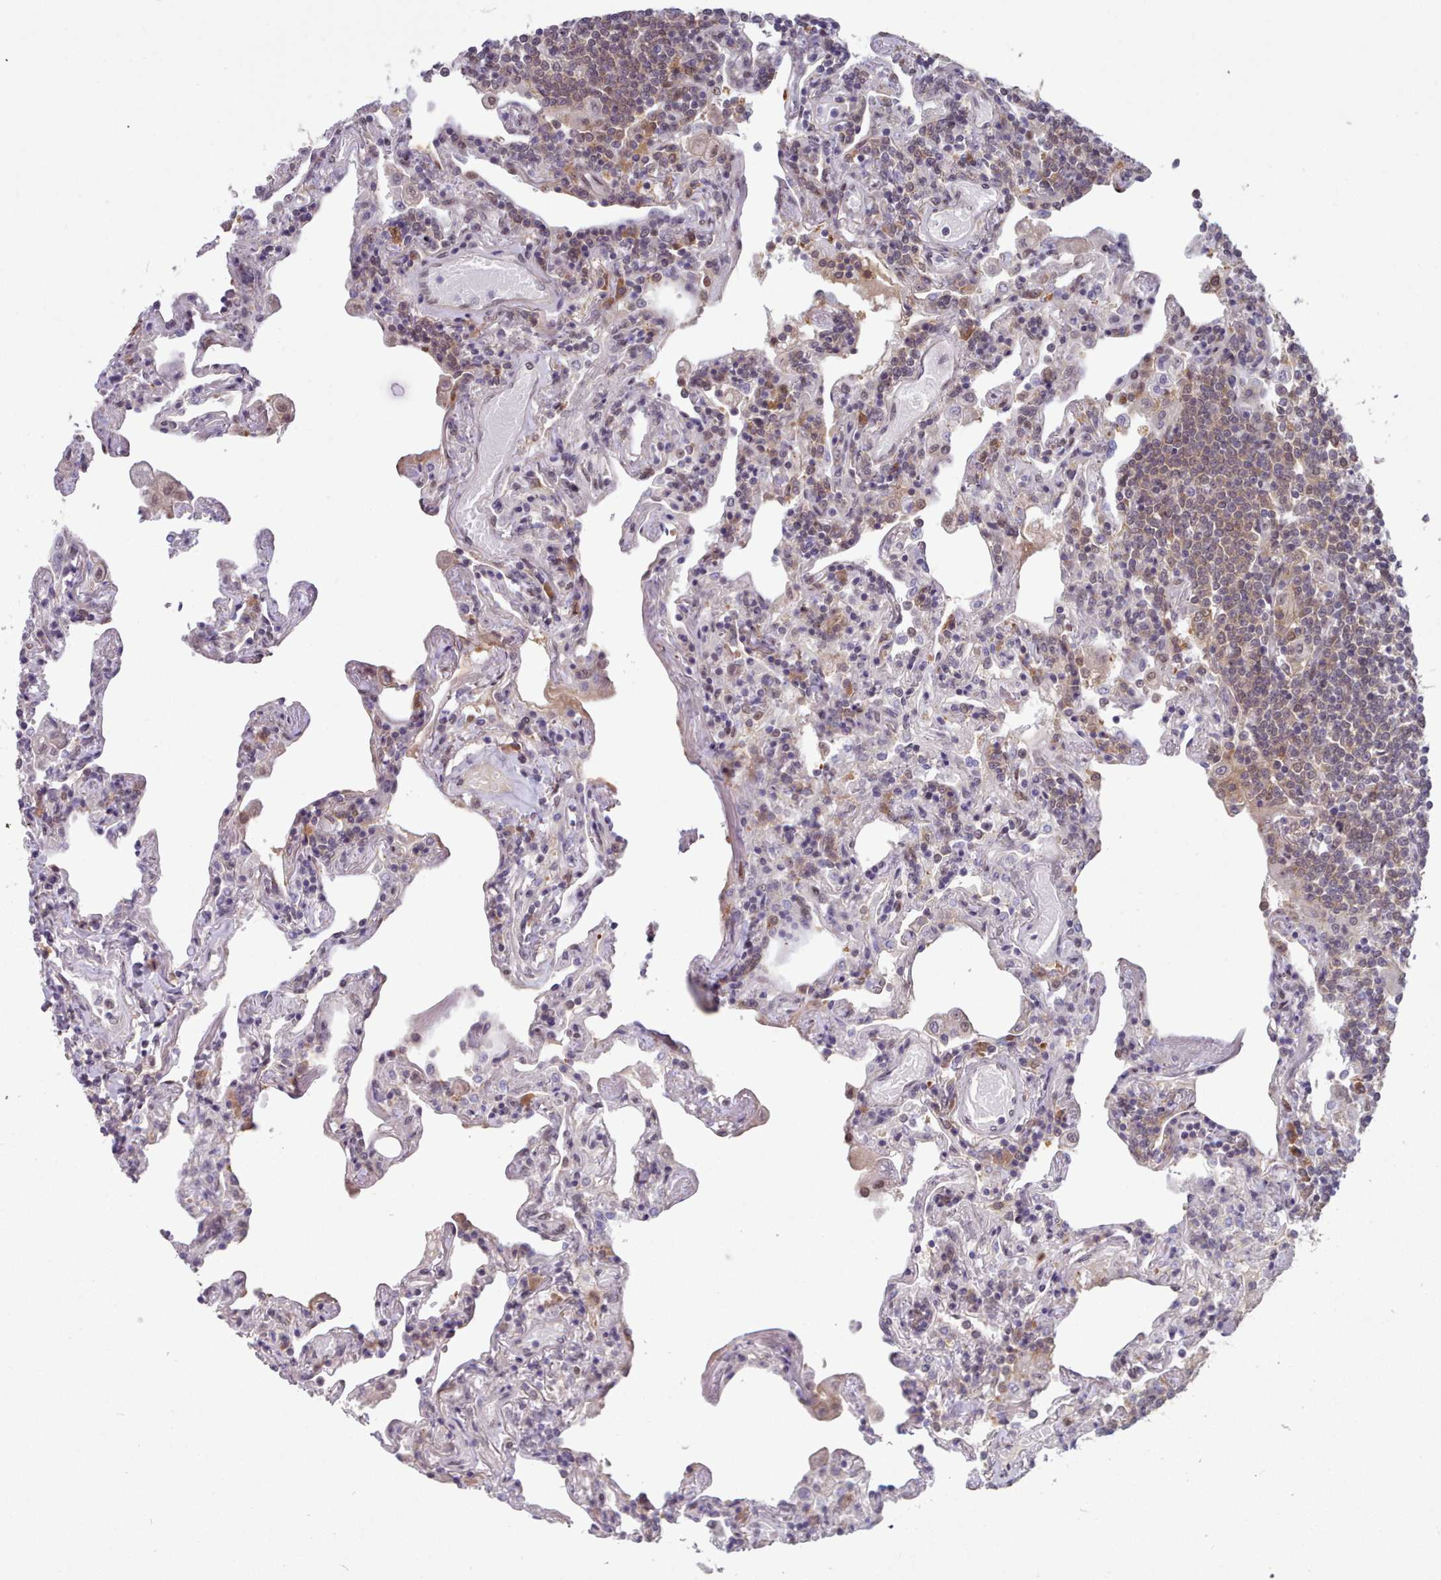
{"staining": {"intensity": "negative", "quantity": "none", "location": "none"}, "tissue": "lymphoma", "cell_type": "Tumor cells", "image_type": "cancer", "snomed": [{"axis": "morphology", "description": "Malignant lymphoma, non-Hodgkin's type, Low grade"}, {"axis": "topography", "description": "Lung"}], "caption": "This image is of lymphoma stained with immunohistochemistry to label a protein in brown with the nuclei are counter-stained blue. There is no staining in tumor cells.", "gene": "CES3", "patient": {"sex": "female", "age": 71}}